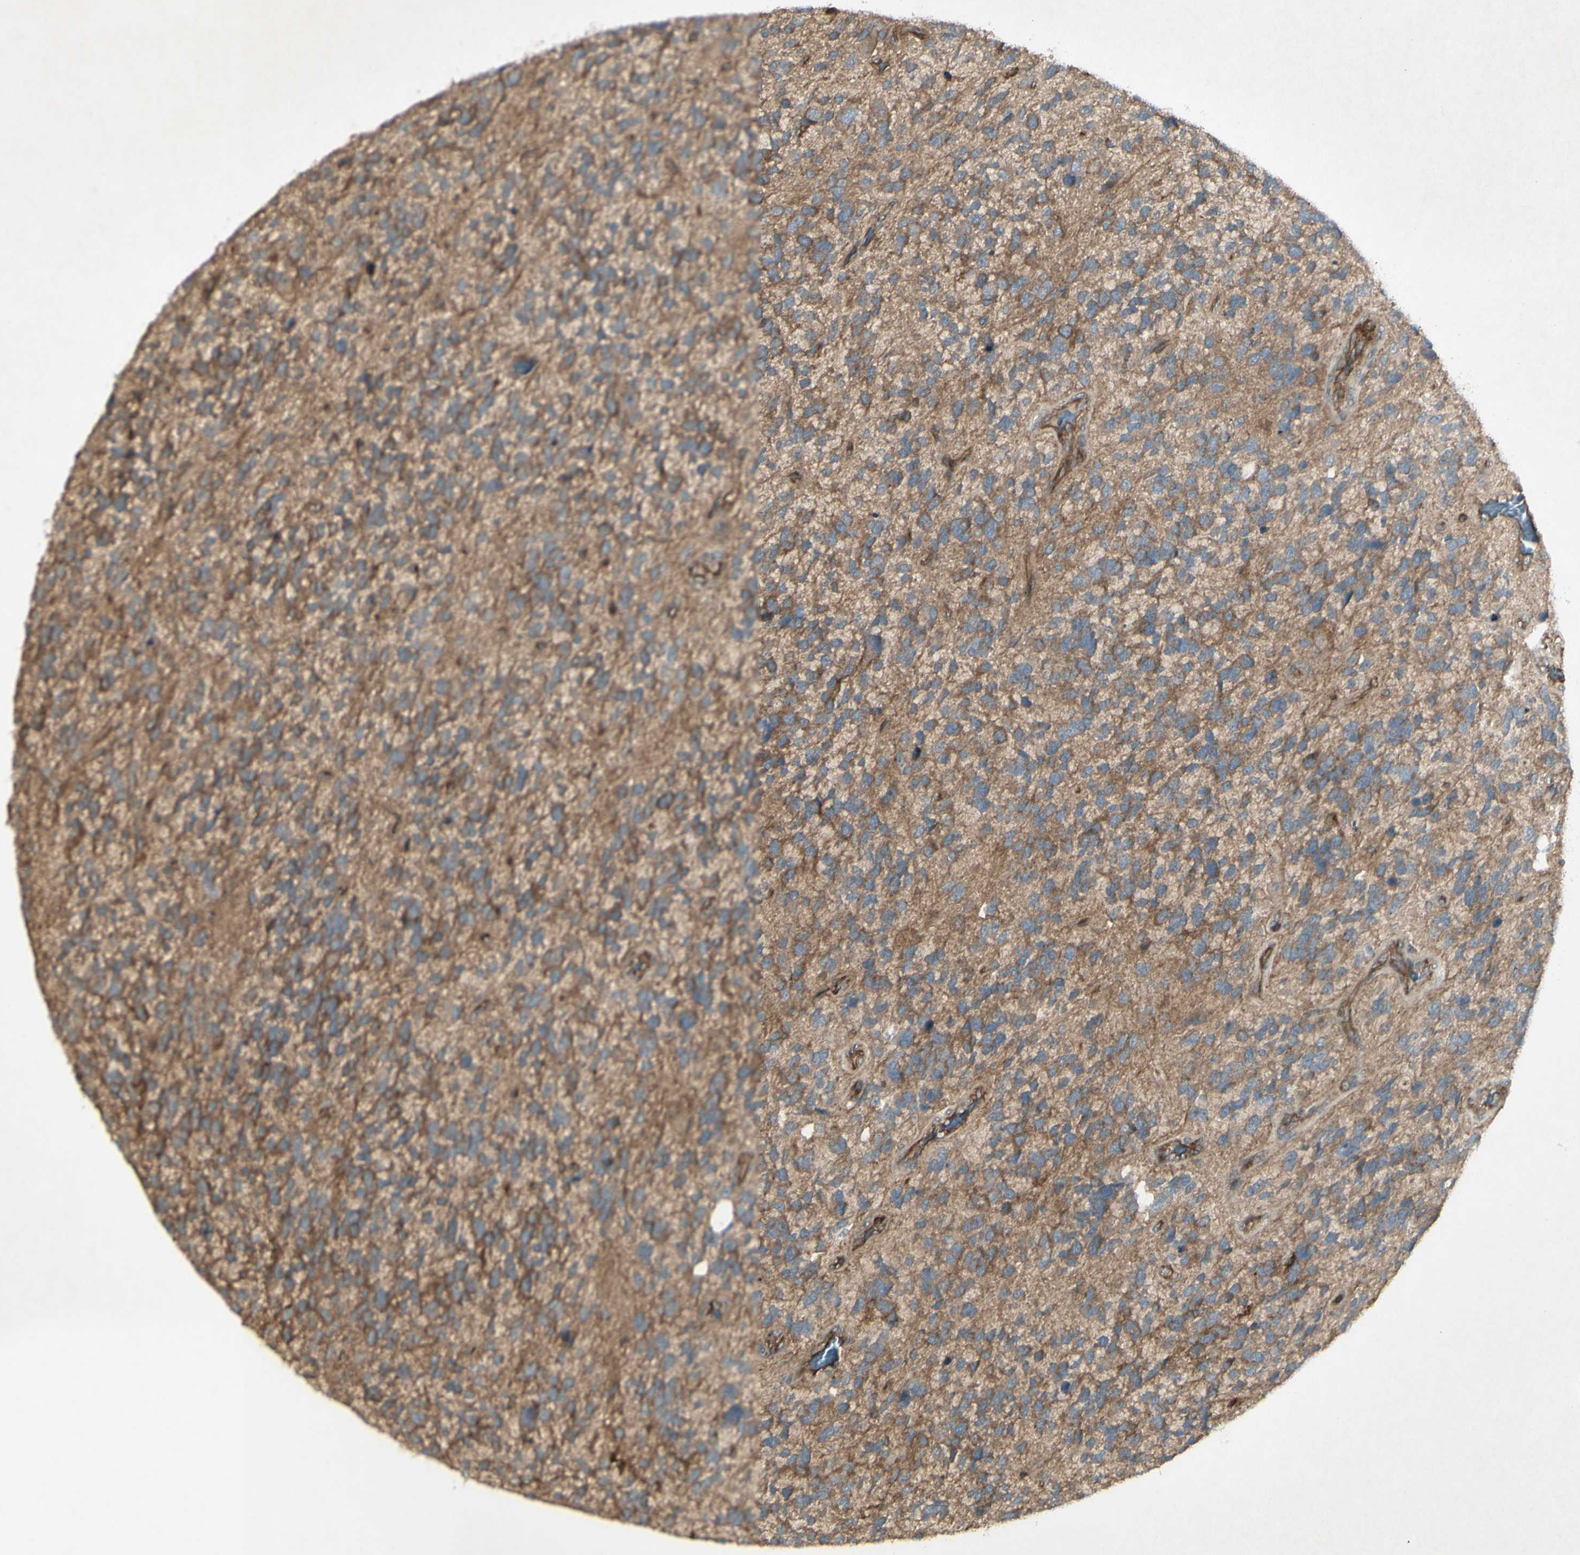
{"staining": {"intensity": "moderate", "quantity": "25%-75%", "location": "cytoplasmic/membranous"}, "tissue": "glioma", "cell_type": "Tumor cells", "image_type": "cancer", "snomed": [{"axis": "morphology", "description": "Glioma, malignant, High grade"}, {"axis": "topography", "description": "Brain"}], "caption": "This micrograph reveals immunohistochemistry (IHC) staining of glioma, with medium moderate cytoplasmic/membranous positivity in about 25%-75% of tumor cells.", "gene": "JAG1", "patient": {"sex": "female", "age": 58}}